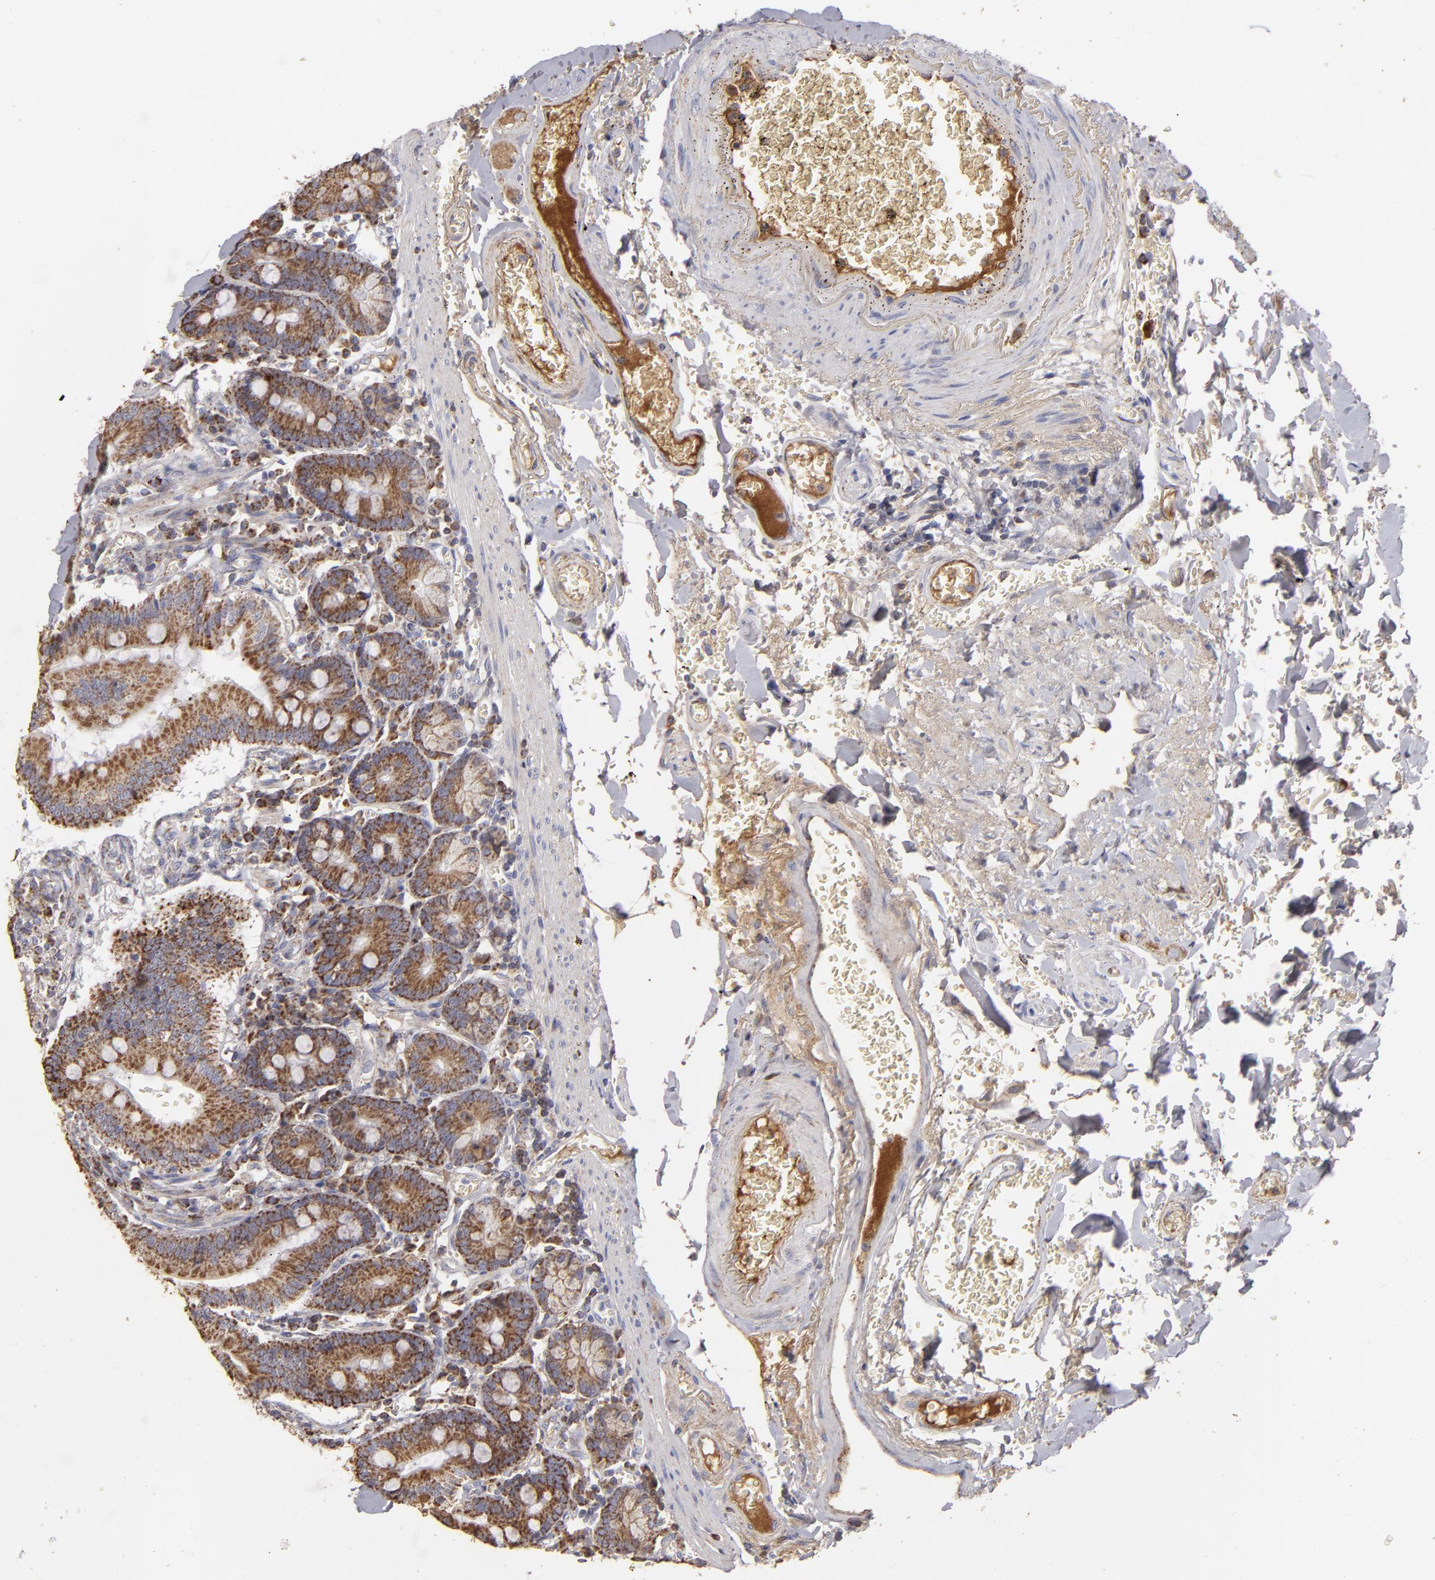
{"staining": {"intensity": "moderate", "quantity": ">75%", "location": "cytoplasmic/membranous"}, "tissue": "small intestine", "cell_type": "Glandular cells", "image_type": "normal", "snomed": [{"axis": "morphology", "description": "Normal tissue, NOS"}, {"axis": "topography", "description": "Small intestine"}], "caption": "Small intestine was stained to show a protein in brown. There is medium levels of moderate cytoplasmic/membranous positivity in approximately >75% of glandular cells. The protein is shown in brown color, while the nuclei are stained blue.", "gene": "CFB", "patient": {"sex": "male", "age": 71}}